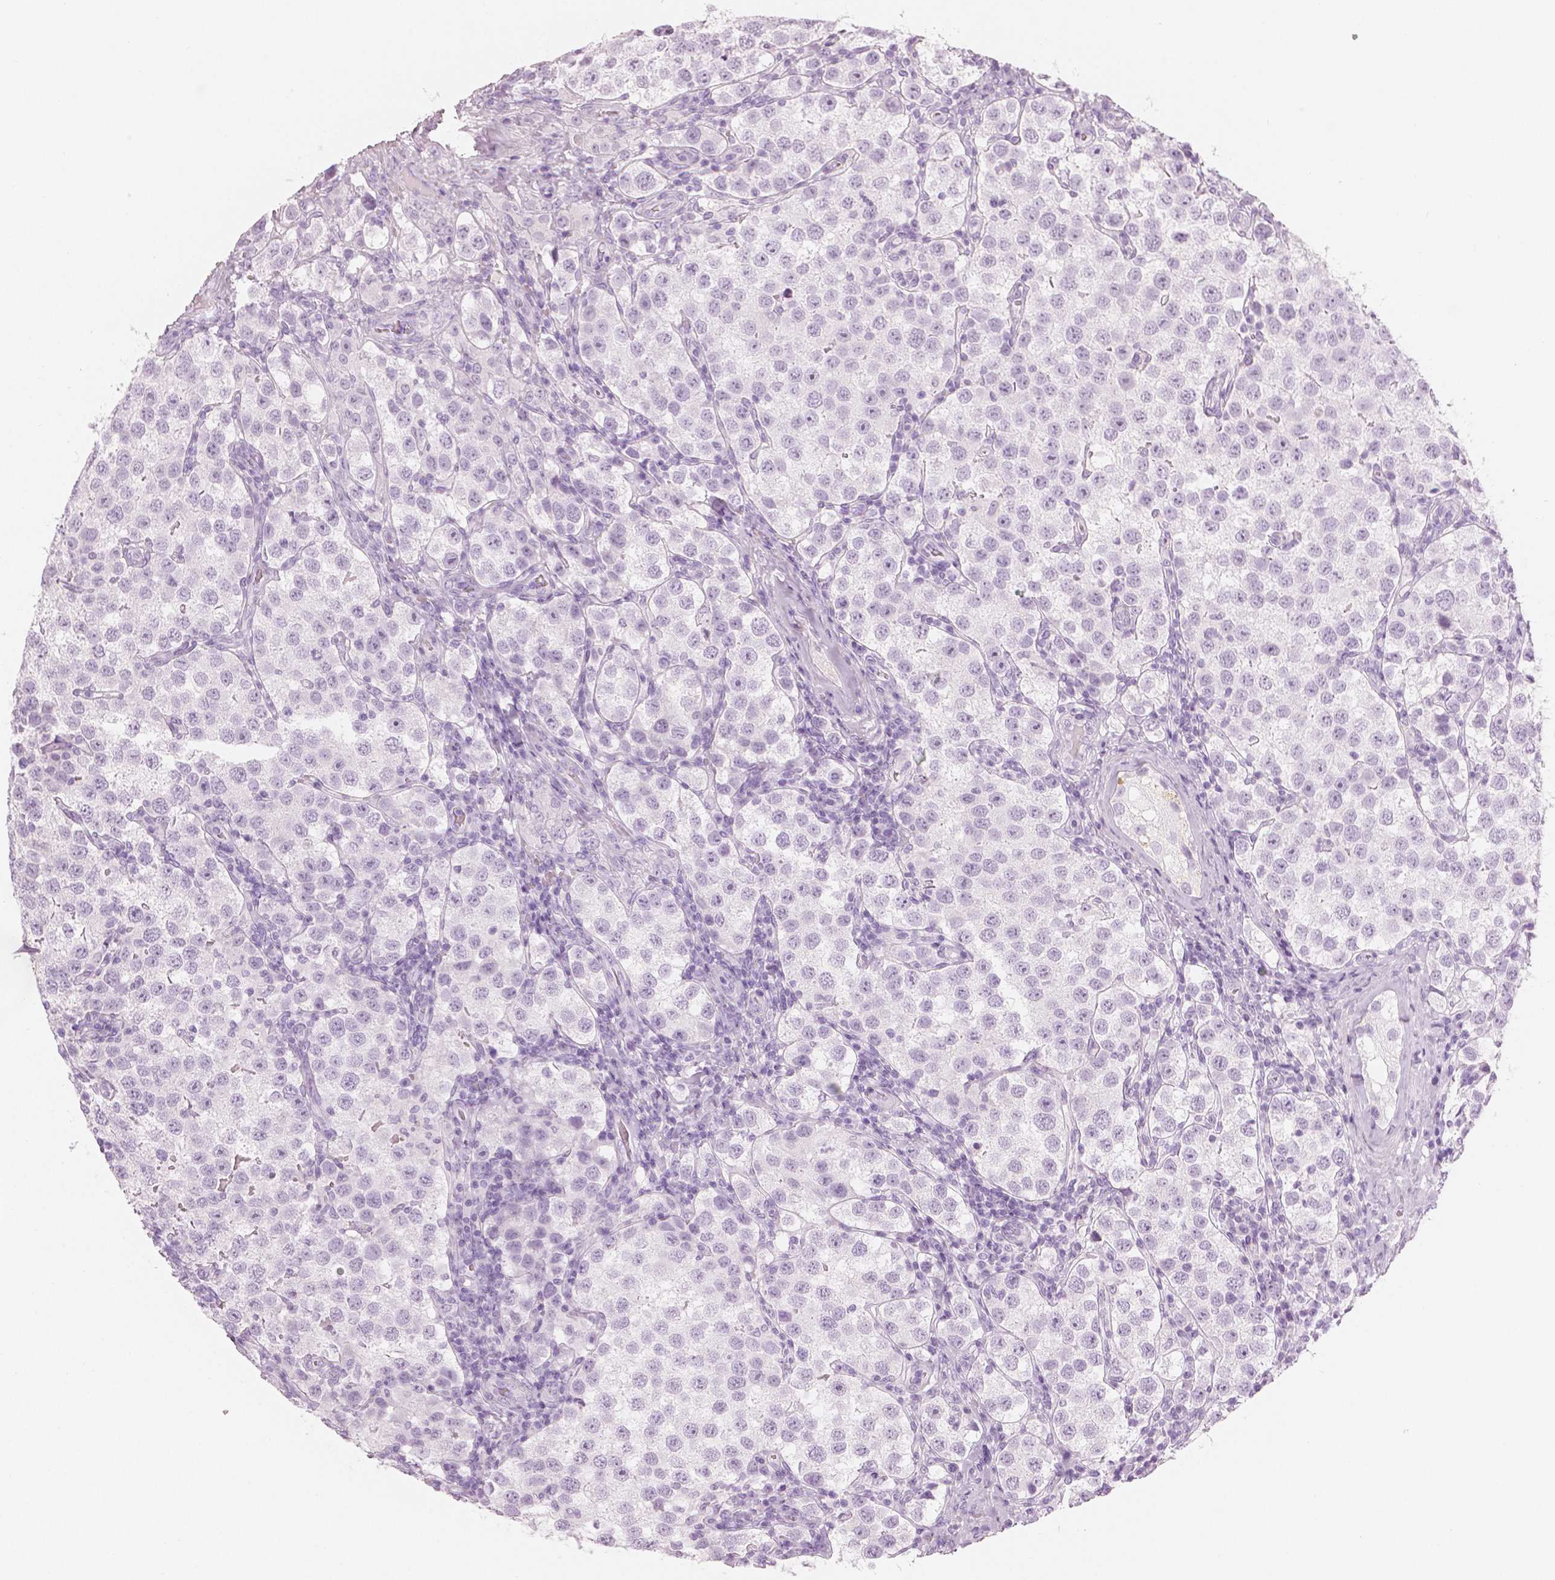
{"staining": {"intensity": "negative", "quantity": "none", "location": "none"}, "tissue": "testis cancer", "cell_type": "Tumor cells", "image_type": "cancer", "snomed": [{"axis": "morphology", "description": "Seminoma, NOS"}, {"axis": "topography", "description": "Testis"}], "caption": "Immunohistochemistry (IHC) image of neoplastic tissue: human testis cancer (seminoma) stained with DAB (3,3'-diaminobenzidine) demonstrates no significant protein positivity in tumor cells.", "gene": "PLIN4", "patient": {"sex": "male", "age": 37}}